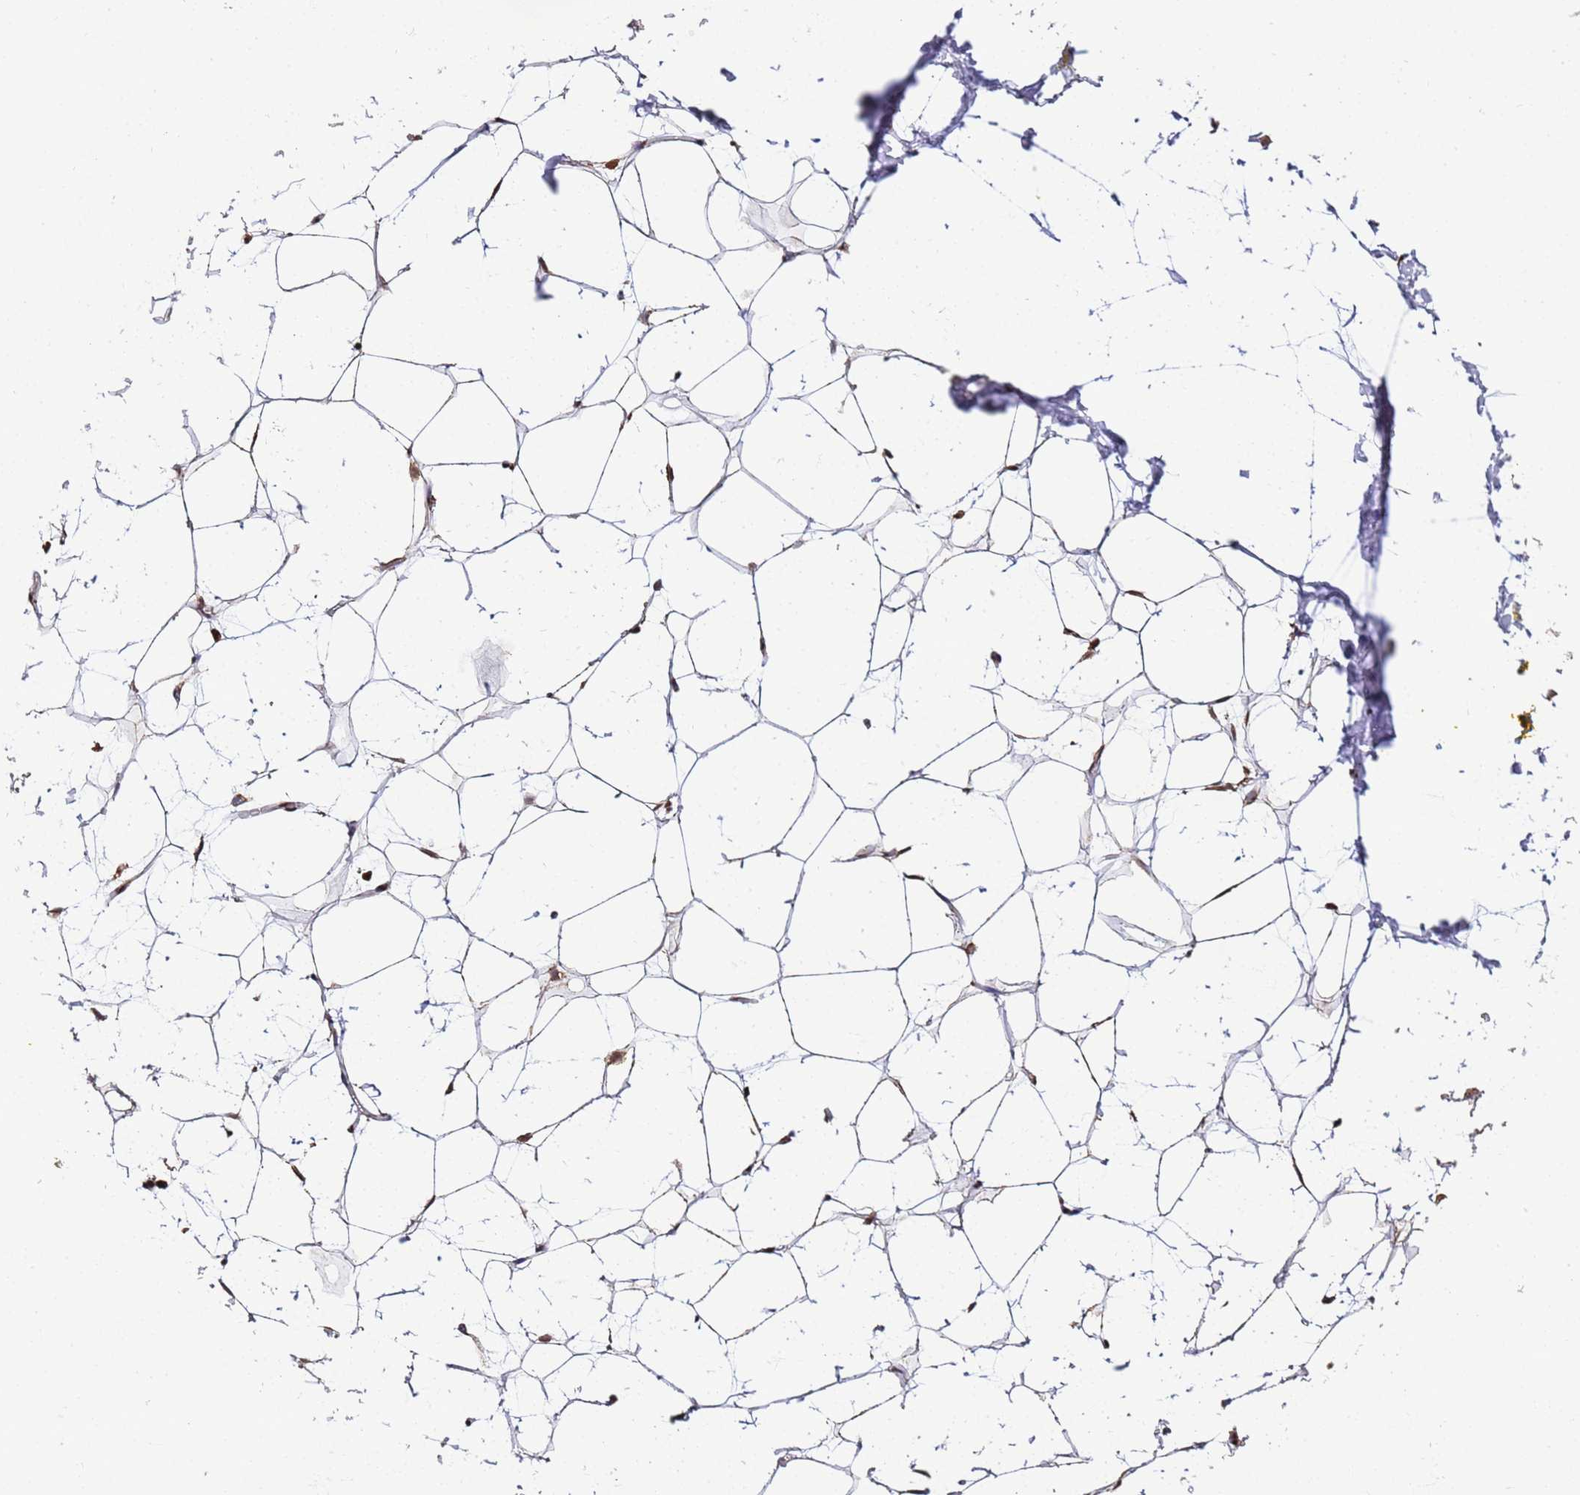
{"staining": {"intensity": "strong", "quantity": ">75%", "location": "cytoplasmic/membranous"}, "tissue": "adipose tissue", "cell_type": "Adipocytes", "image_type": "normal", "snomed": [{"axis": "morphology", "description": "Normal tissue, NOS"}, {"axis": "topography", "description": "Breast"}], "caption": "Benign adipose tissue demonstrates strong cytoplasmic/membranous staining in about >75% of adipocytes, visualized by immunohistochemistry.", "gene": "HSPE1", "patient": {"sex": "female", "age": 26}}